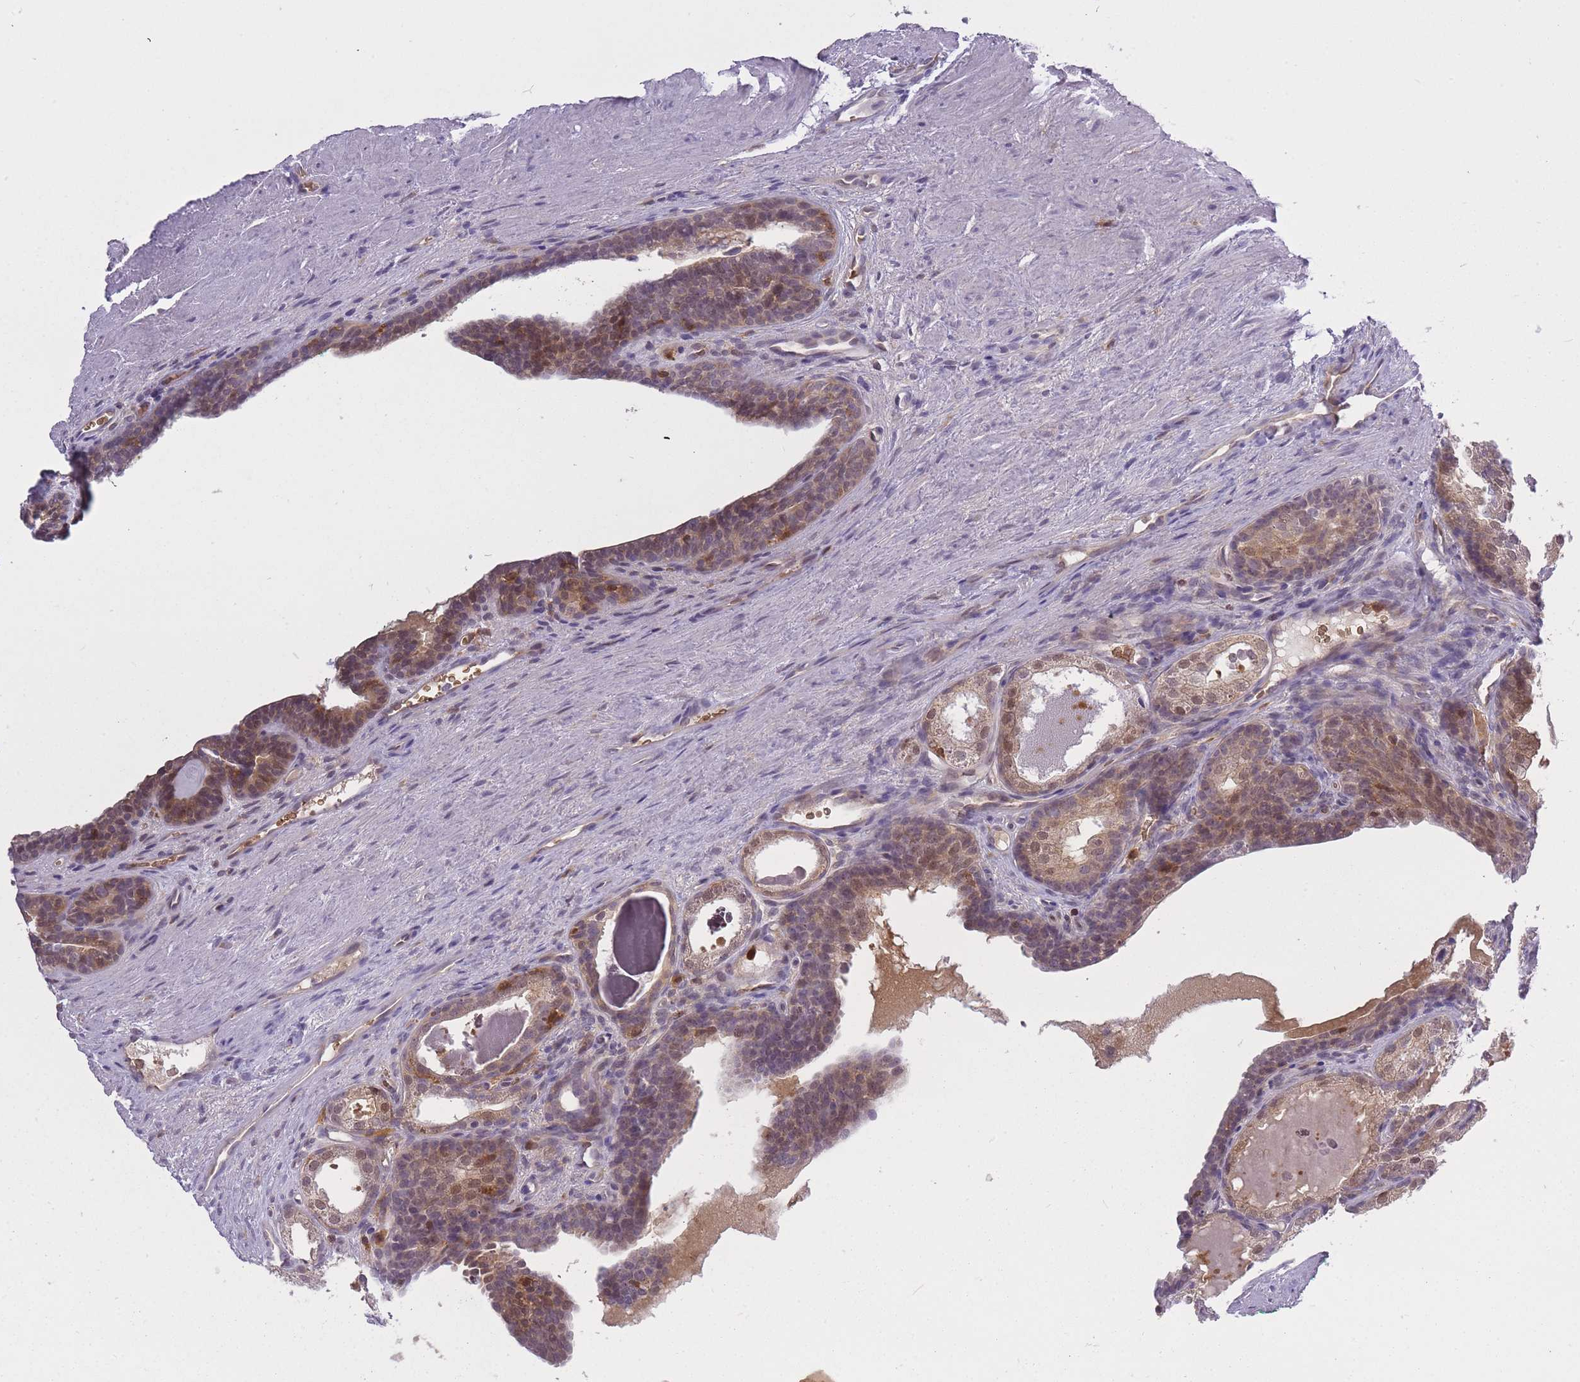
{"staining": {"intensity": "strong", "quantity": ">75%", "location": "cytoplasmic/membranous,nuclear"}, "tissue": "prostate cancer", "cell_type": "Tumor cells", "image_type": "cancer", "snomed": [{"axis": "morphology", "description": "Adenocarcinoma, High grade"}, {"axis": "topography", "description": "Prostate"}], "caption": "Protein expression analysis of human prostate cancer reveals strong cytoplasmic/membranous and nuclear expression in about >75% of tumor cells. (DAB (3,3'-diaminobenzidine) = brown stain, brightfield microscopy at high magnification).", "gene": "CXorf38", "patient": {"sex": "male", "age": 62}}